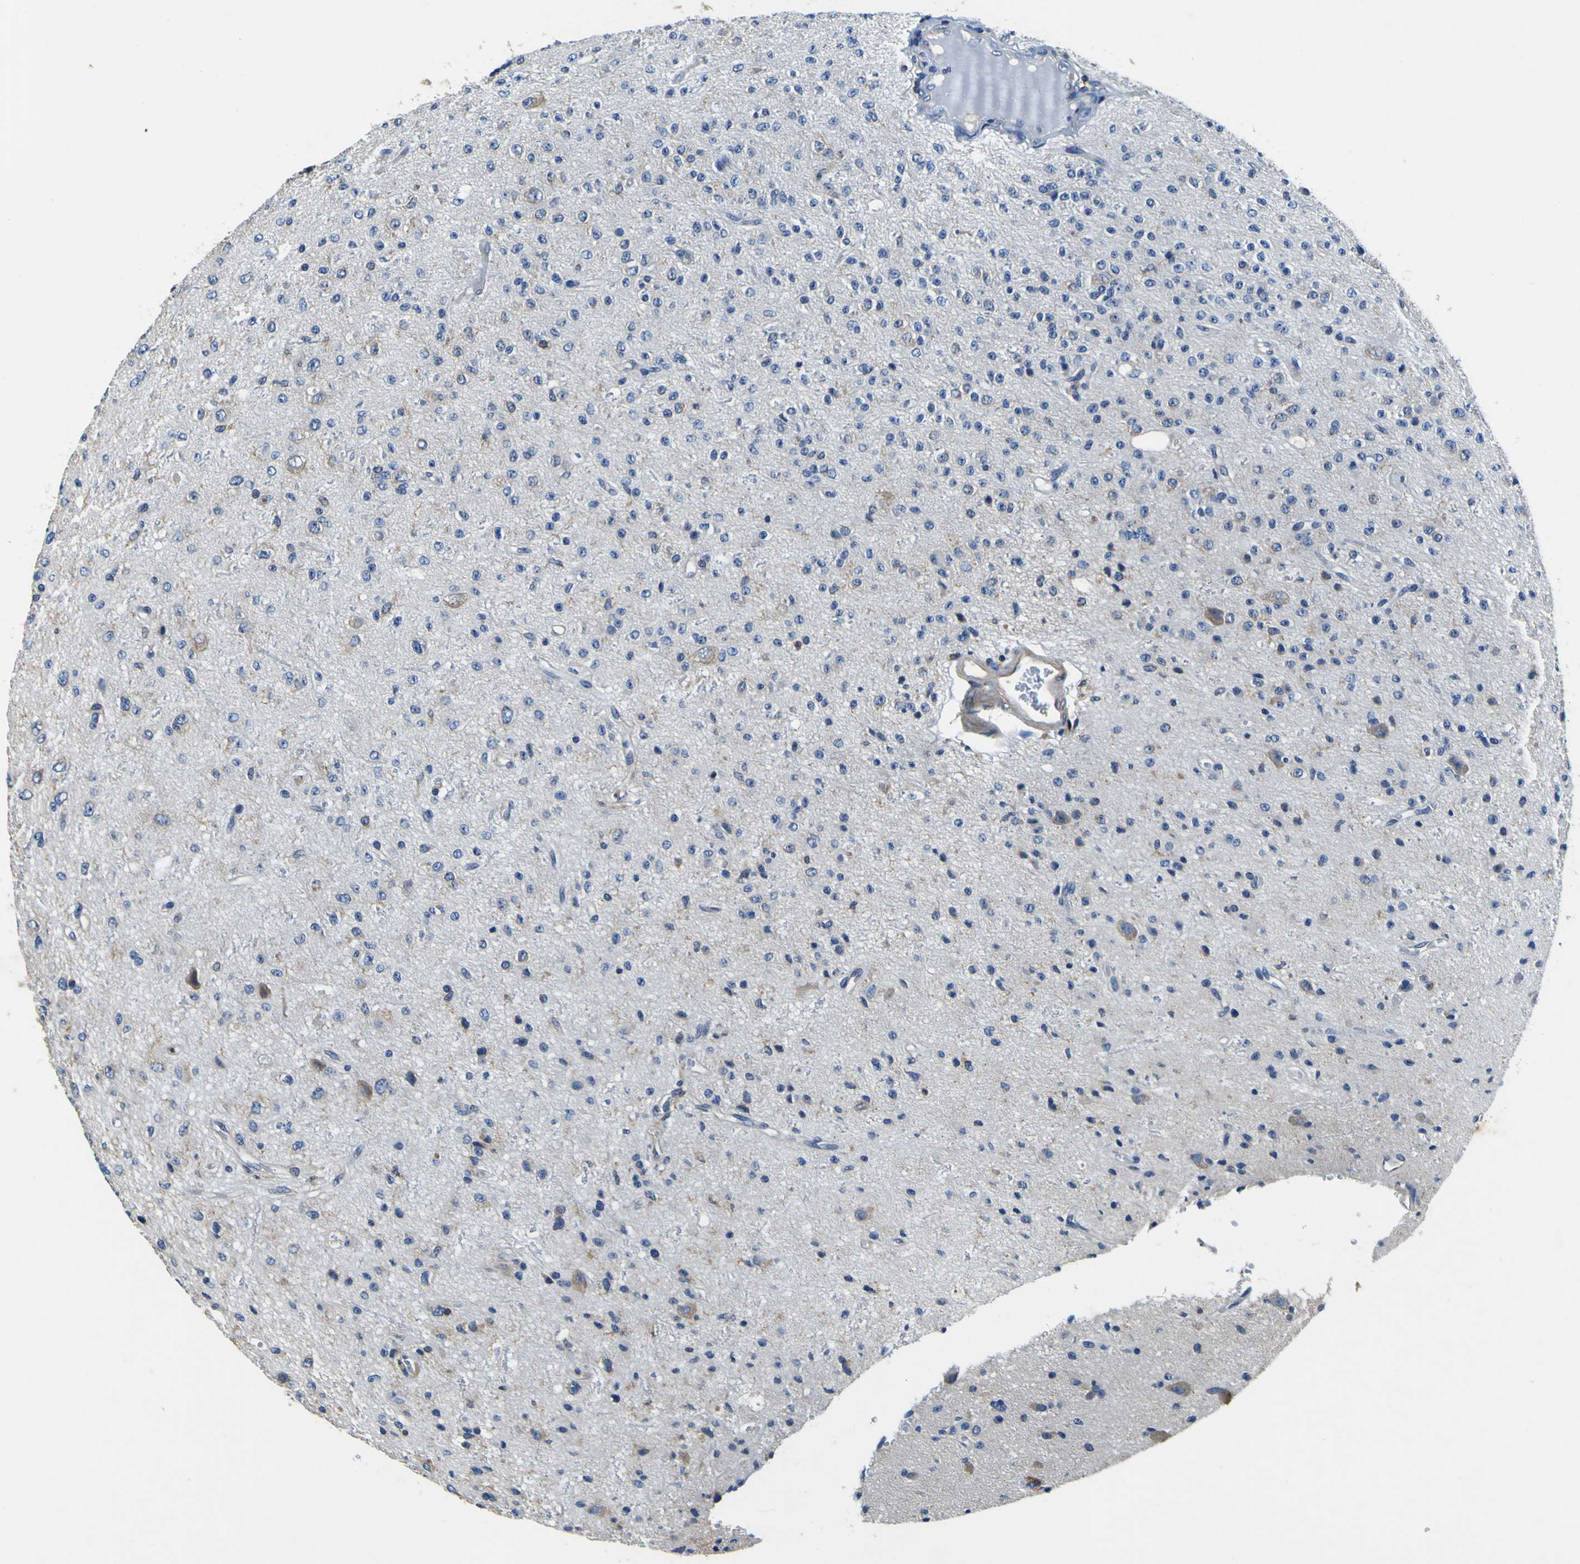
{"staining": {"intensity": "negative", "quantity": "none", "location": "none"}, "tissue": "glioma", "cell_type": "Tumor cells", "image_type": "cancer", "snomed": [{"axis": "morphology", "description": "Glioma, malignant, High grade"}, {"axis": "topography", "description": "pancreas cauda"}], "caption": "Glioma was stained to show a protein in brown. There is no significant expression in tumor cells. The staining was performed using DAB (3,3'-diaminobenzidine) to visualize the protein expression in brown, while the nuclei were stained in blue with hematoxylin (Magnification: 20x).", "gene": "CNR2", "patient": {"sex": "male", "age": 60}}